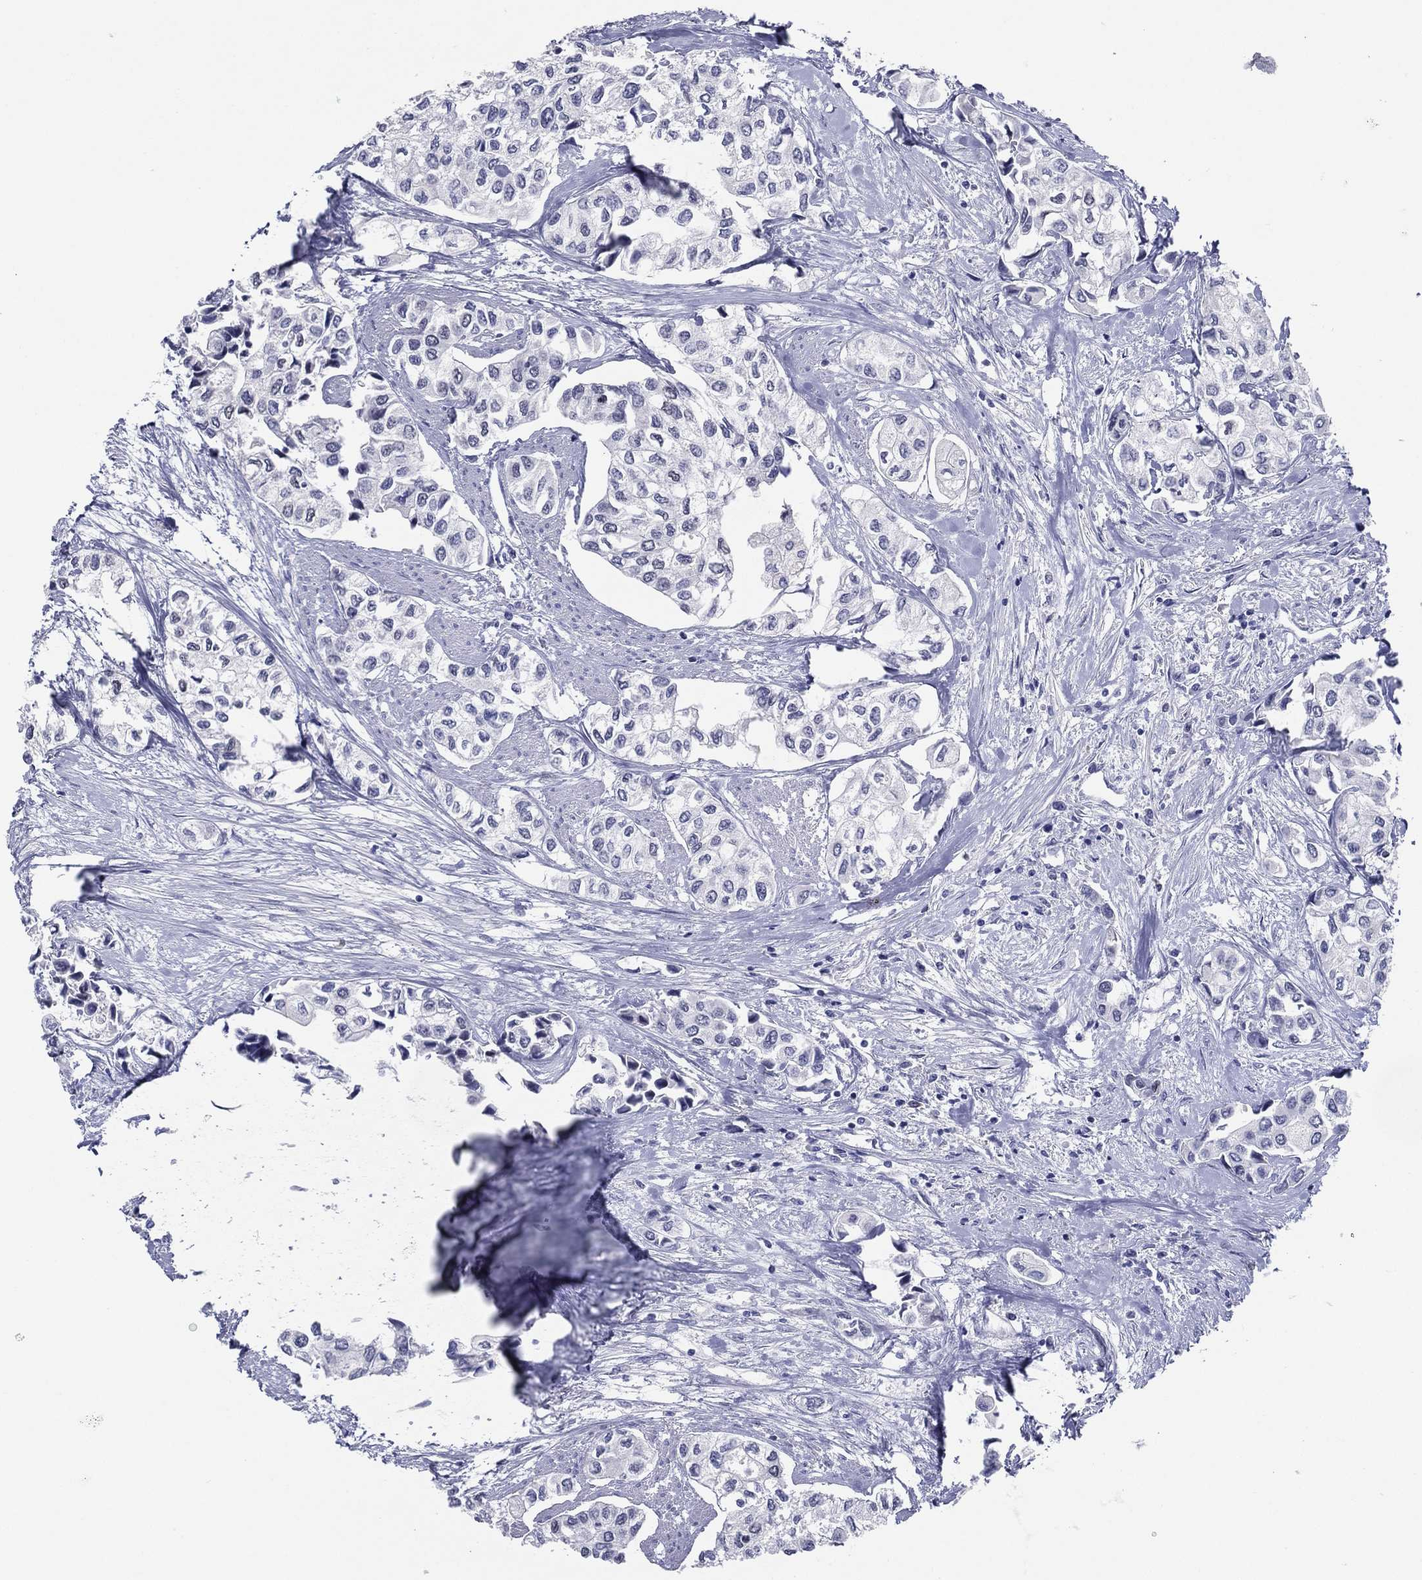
{"staining": {"intensity": "negative", "quantity": "none", "location": "none"}, "tissue": "urothelial cancer", "cell_type": "Tumor cells", "image_type": "cancer", "snomed": [{"axis": "morphology", "description": "Urothelial carcinoma, High grade"}, {"axis": "topography", "description": "Urinary bladder"}], "caption": "DAB (3,3'-diaminobenzidine) immunohistochemical staining of human urothelial cancer demonstrates no significant expression in tumor cells. (Stains: DAB (3,3'-diaminobenzidine) IHC with hematoxylin counter stain, Microscopy: brightfield microscopy at high magnification).", "gene": "TFAP2A", "patient": {"sex": "male", "age": 73}}